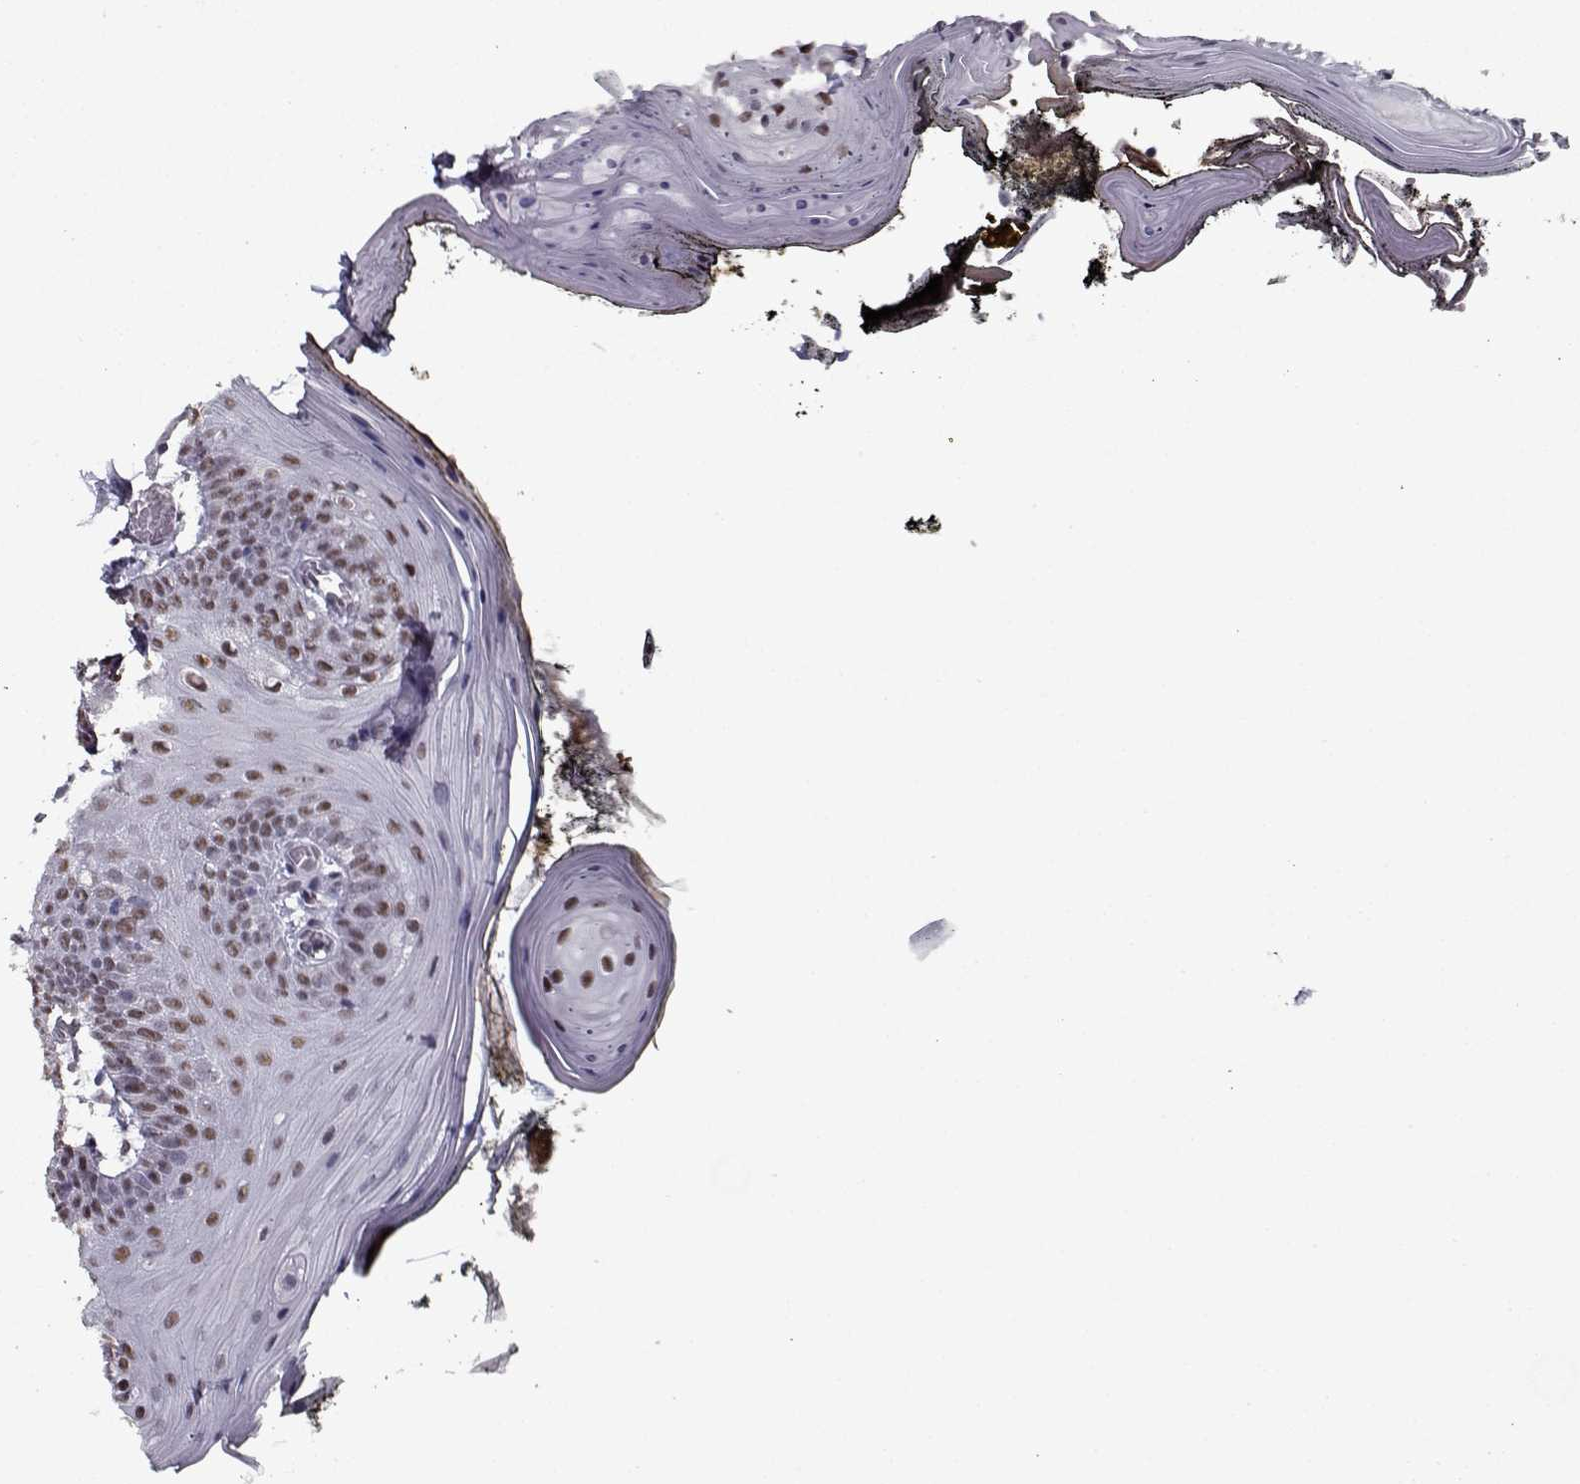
{"staining": {"intensity": "moderate", "quantity": "25%-75%", "location": "nuclear"}, "tissue": "oral mucosa", "cell_type": "Squamous epithelial cells", "image_type": "normal", "snomed": [{"axis": "morphology", "description": "Normal tissue, NOS"}, {"axis": "topography", "description": "Oral tissue"}], "caption": "The histopathology image demonstrates staining of unremarkable oral mucosa, revealing moderate nuclear protein expression (brown color) within squamous epithelial cells. (brown staining indicates protein expression, while blue staining denotes nuclei).", "gene": "PRMT1", "patient": {"sex": "male", "age": 9}}